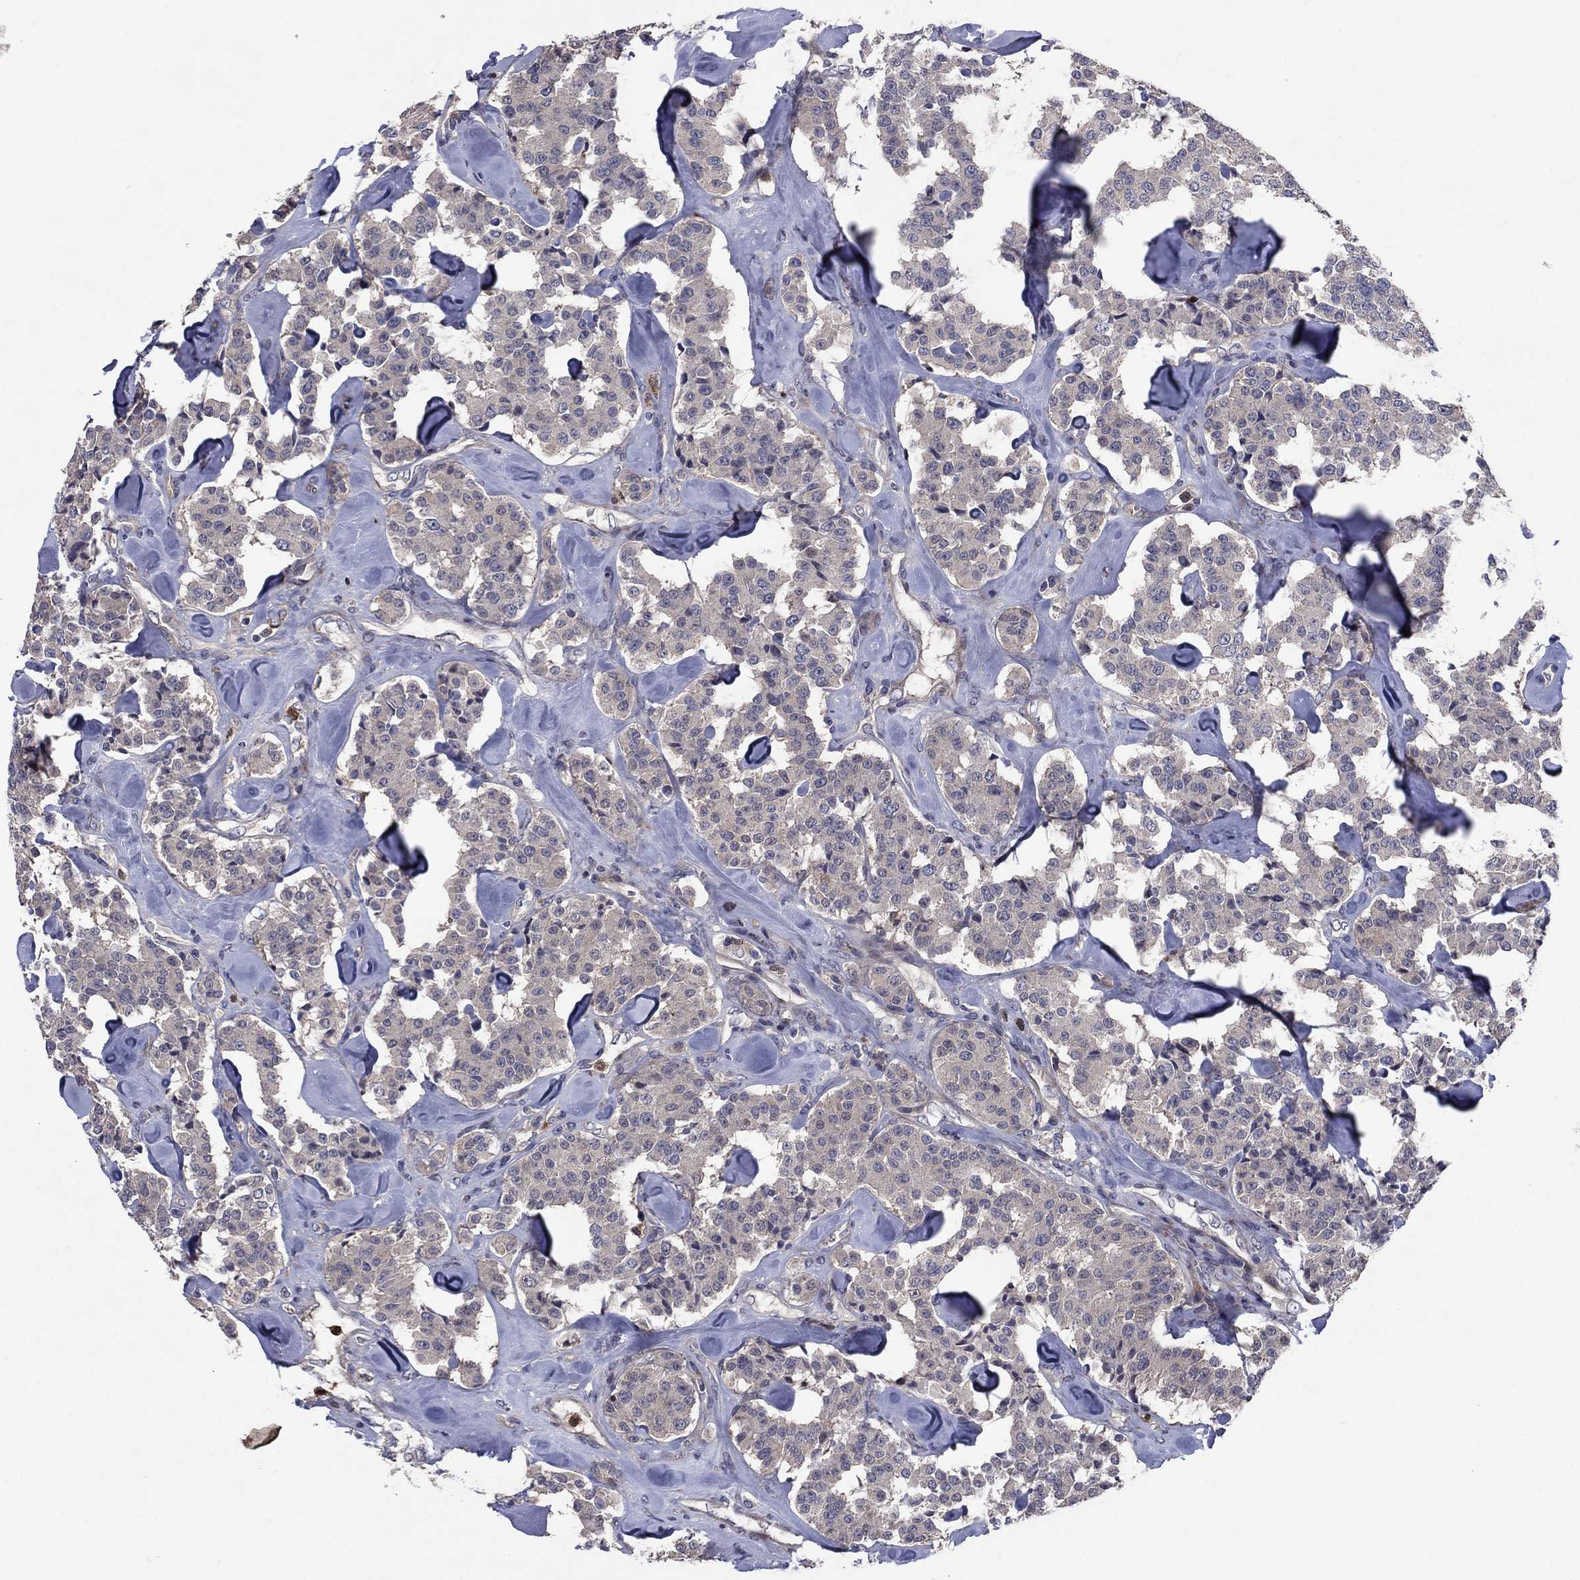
{"staining": {"intensity": "negative", "quantity": "none", "location": "none"}, "tissue": "carcinoid", "cell_type": "Tumor cells", "image_type": "cancer", "snomed": [{"axis": "morphology", "description": "Carcinoid, malignant, NOS"}, {"axis": "topography", "description": "Pancreas"}], "caption": "A high-resolution image shows IHC staining of carcinoid, which demonstrates no significant expression in tumor cells.", "gene": "MSRB1", "patient": {"sex": "male", "age": 41}}